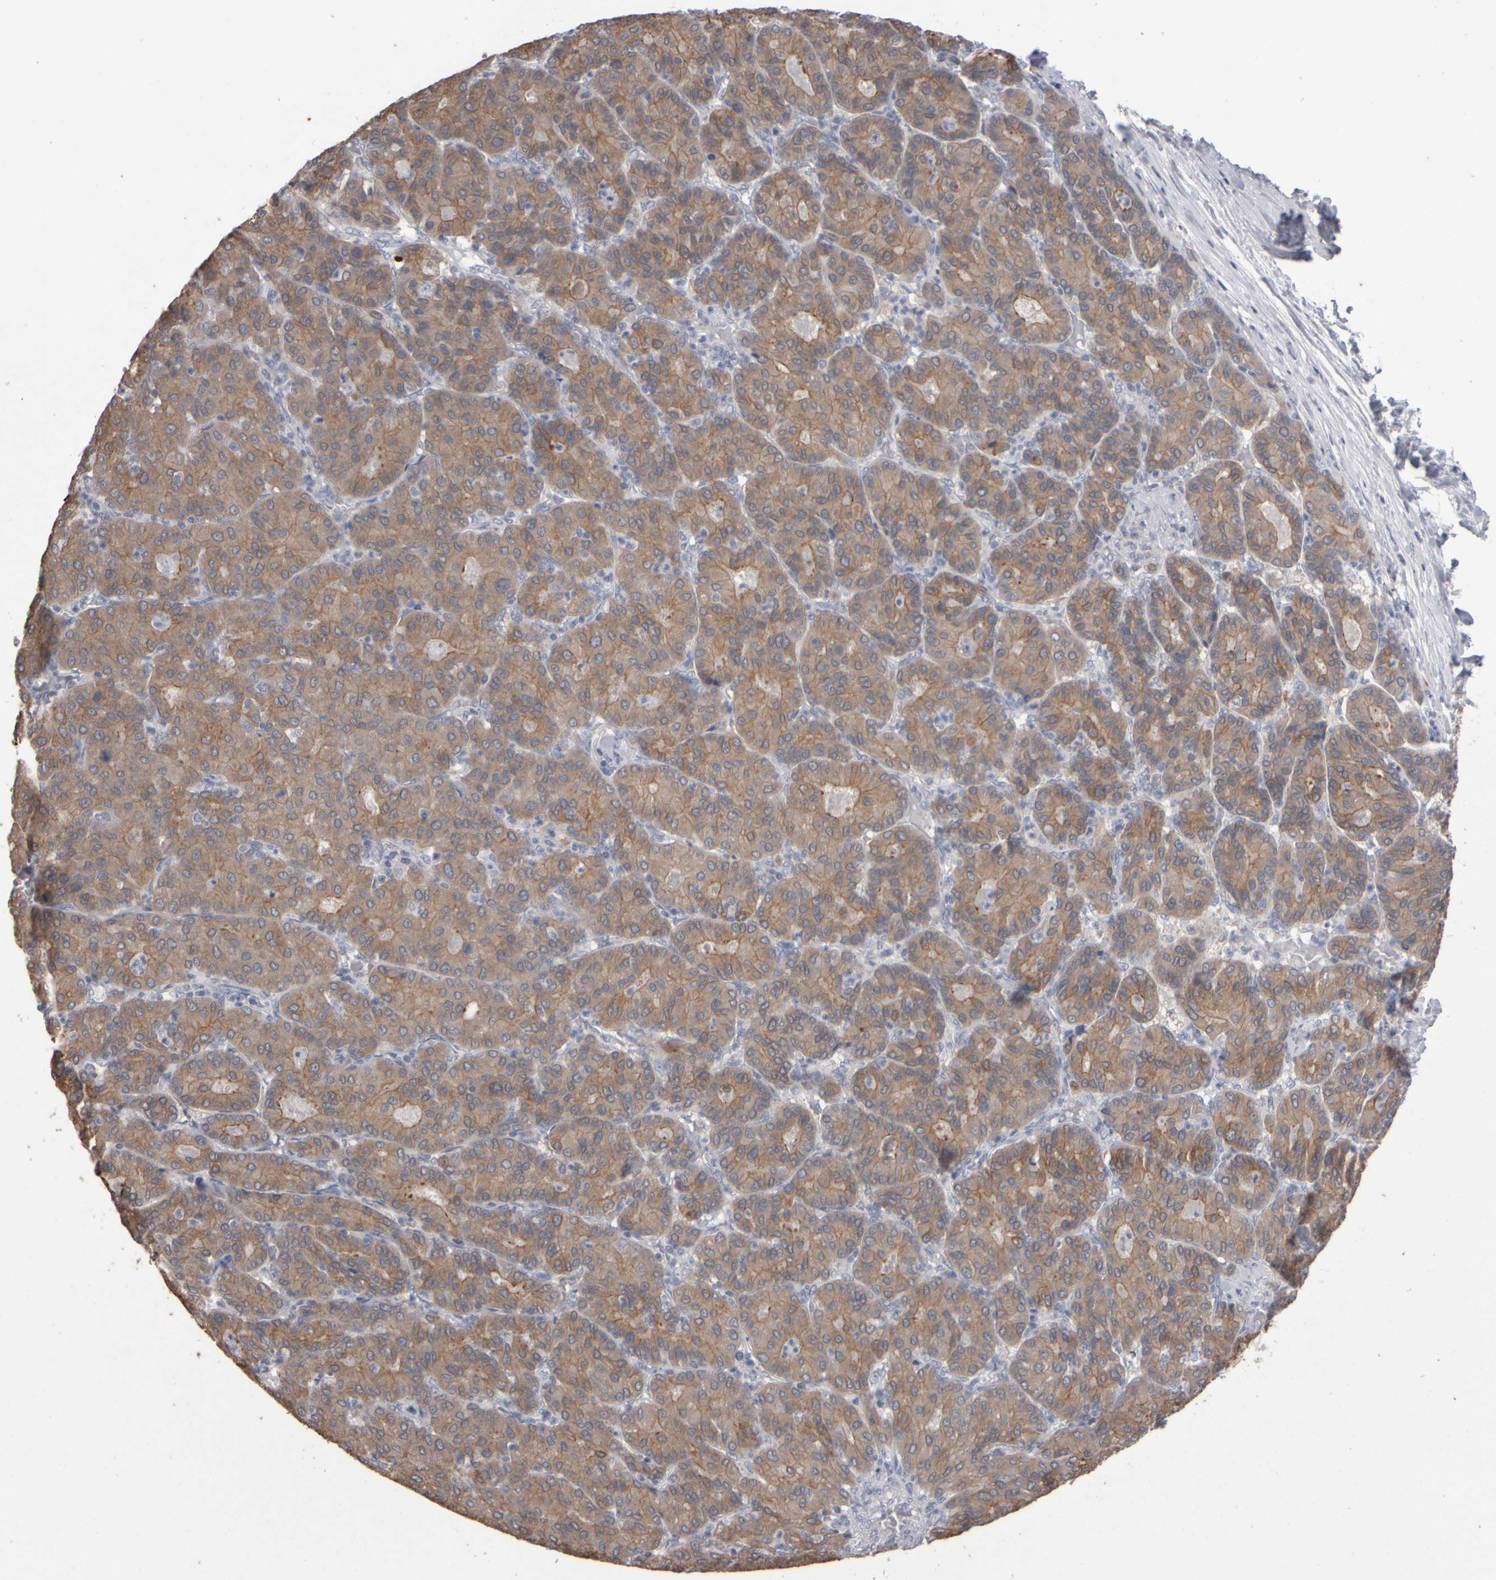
{"staining": {"intensity": "moderate", "quantity": ">75%", "location": "cytoplasmic/membranous"}, "tissue": "liver cancer", "cell_type": "Tumor cells", "image_type": "cancer", "snomed": [{"axis": "morphology", "description": "Carcinoma, Hepatocellular, NOS"}, {"axis": "topography", "description": "Liver"}], "caption": "The histopathology image reveals immunohistochemical staining of liver cancer (hepatocellular carcinoma). There is moderate cytoplasmic/membranous staining is identified in approximately >75% of tumor cells.", "gene": "EPHX2", "patient": {"sex": "male", "age": 65}}